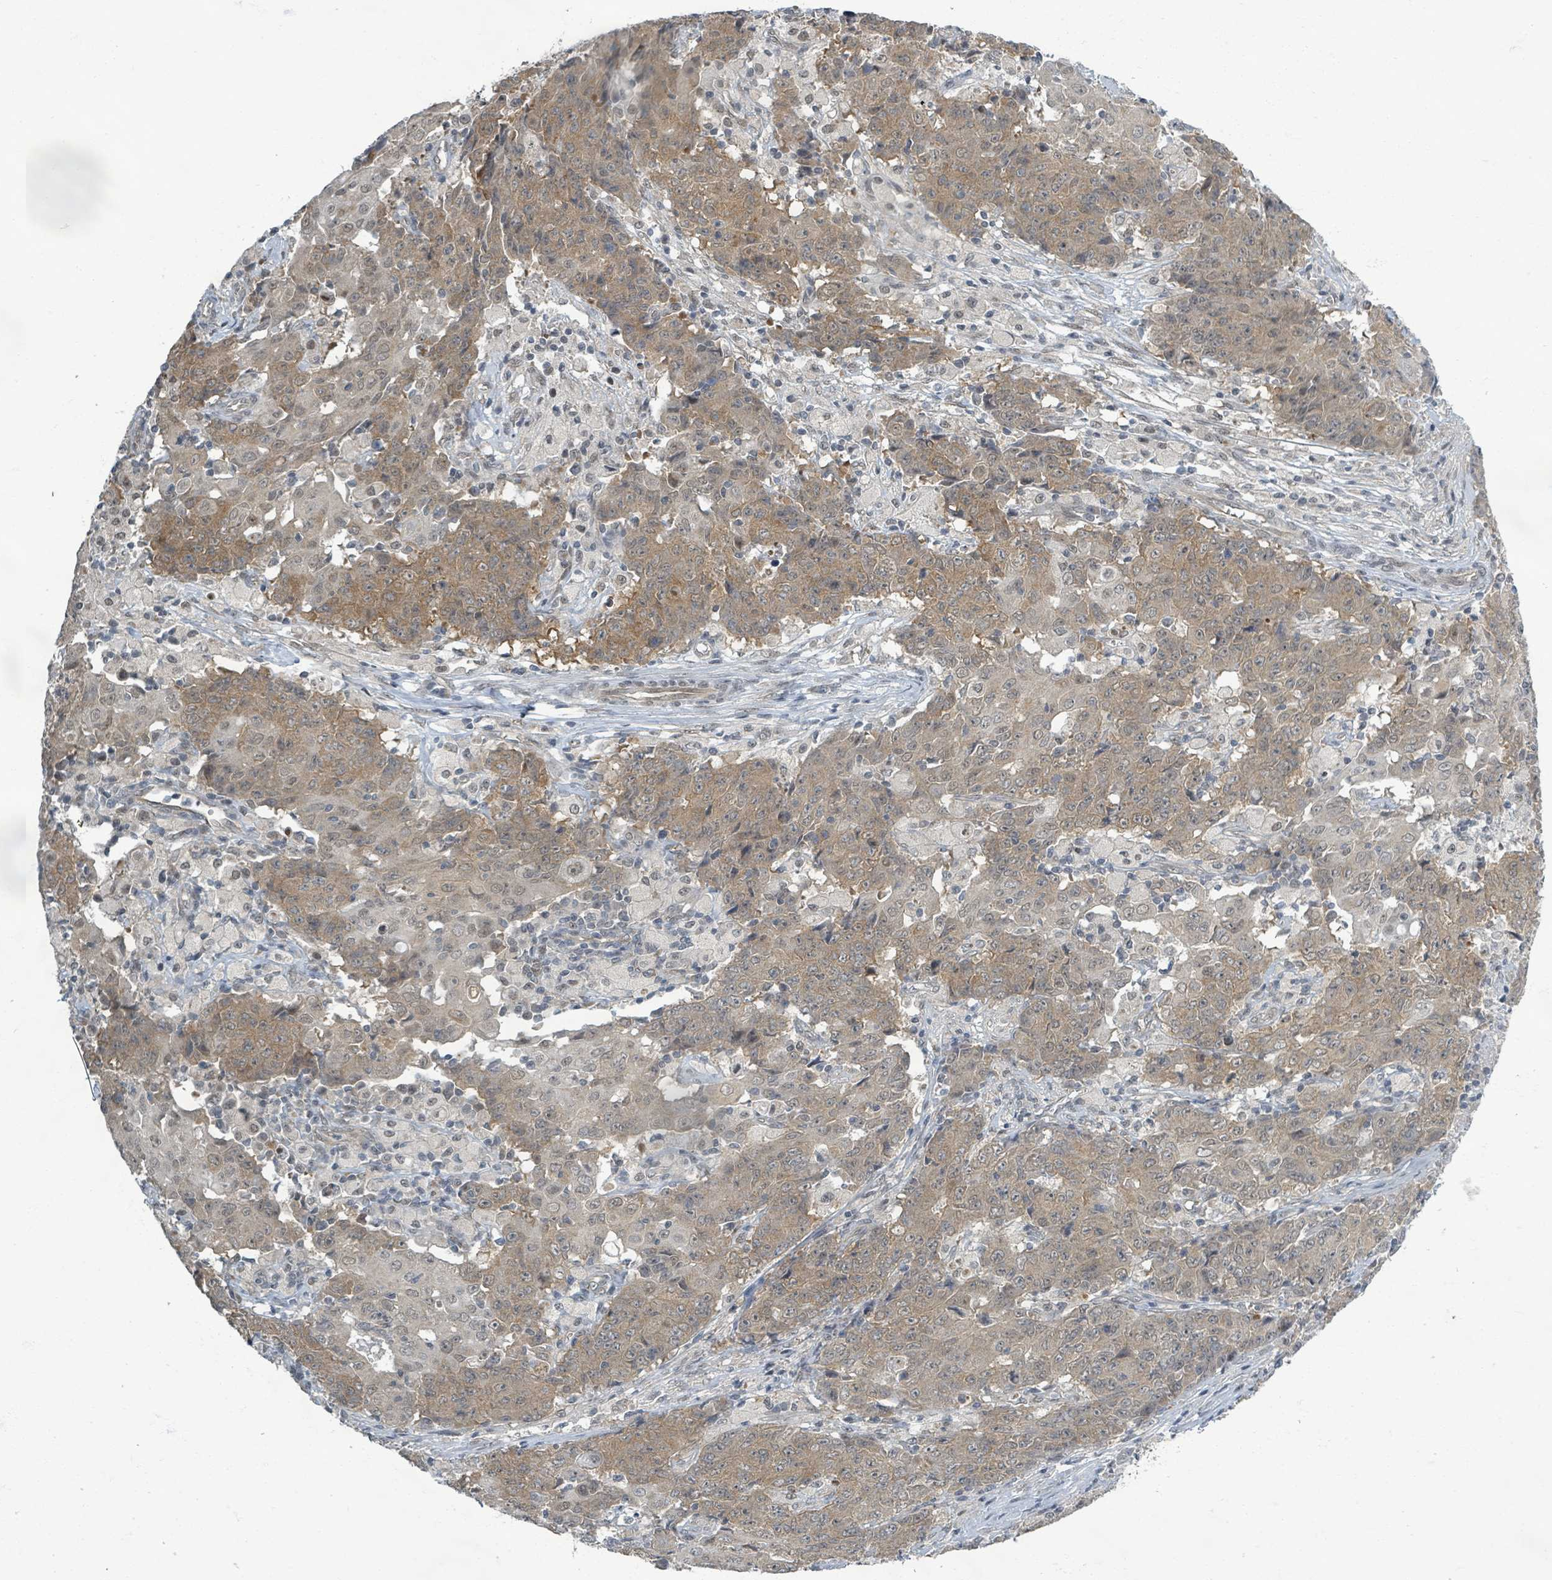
{"staining": {"intensity": "moderate", "quantity": "25%-75%", "location": "cytoplasmic/membranous"}, "tissue": "ovarian cancer", "cell_type": "Tumor cells", "image_type": "cancer", "snomed": [{"axis": "morphology", "description": "Carcinoma, endometroid"}, {"axis": "topography", "description": "Ovary"}], "caption": "The image displays staining of ovarian cancer (endometroid carcinoma), revealing moderate cytoplasmic/membranous protein positivity (brown color) within tumor cells.", "gene": "INTS15", "patient": {"sex": "female", "age": 42}}